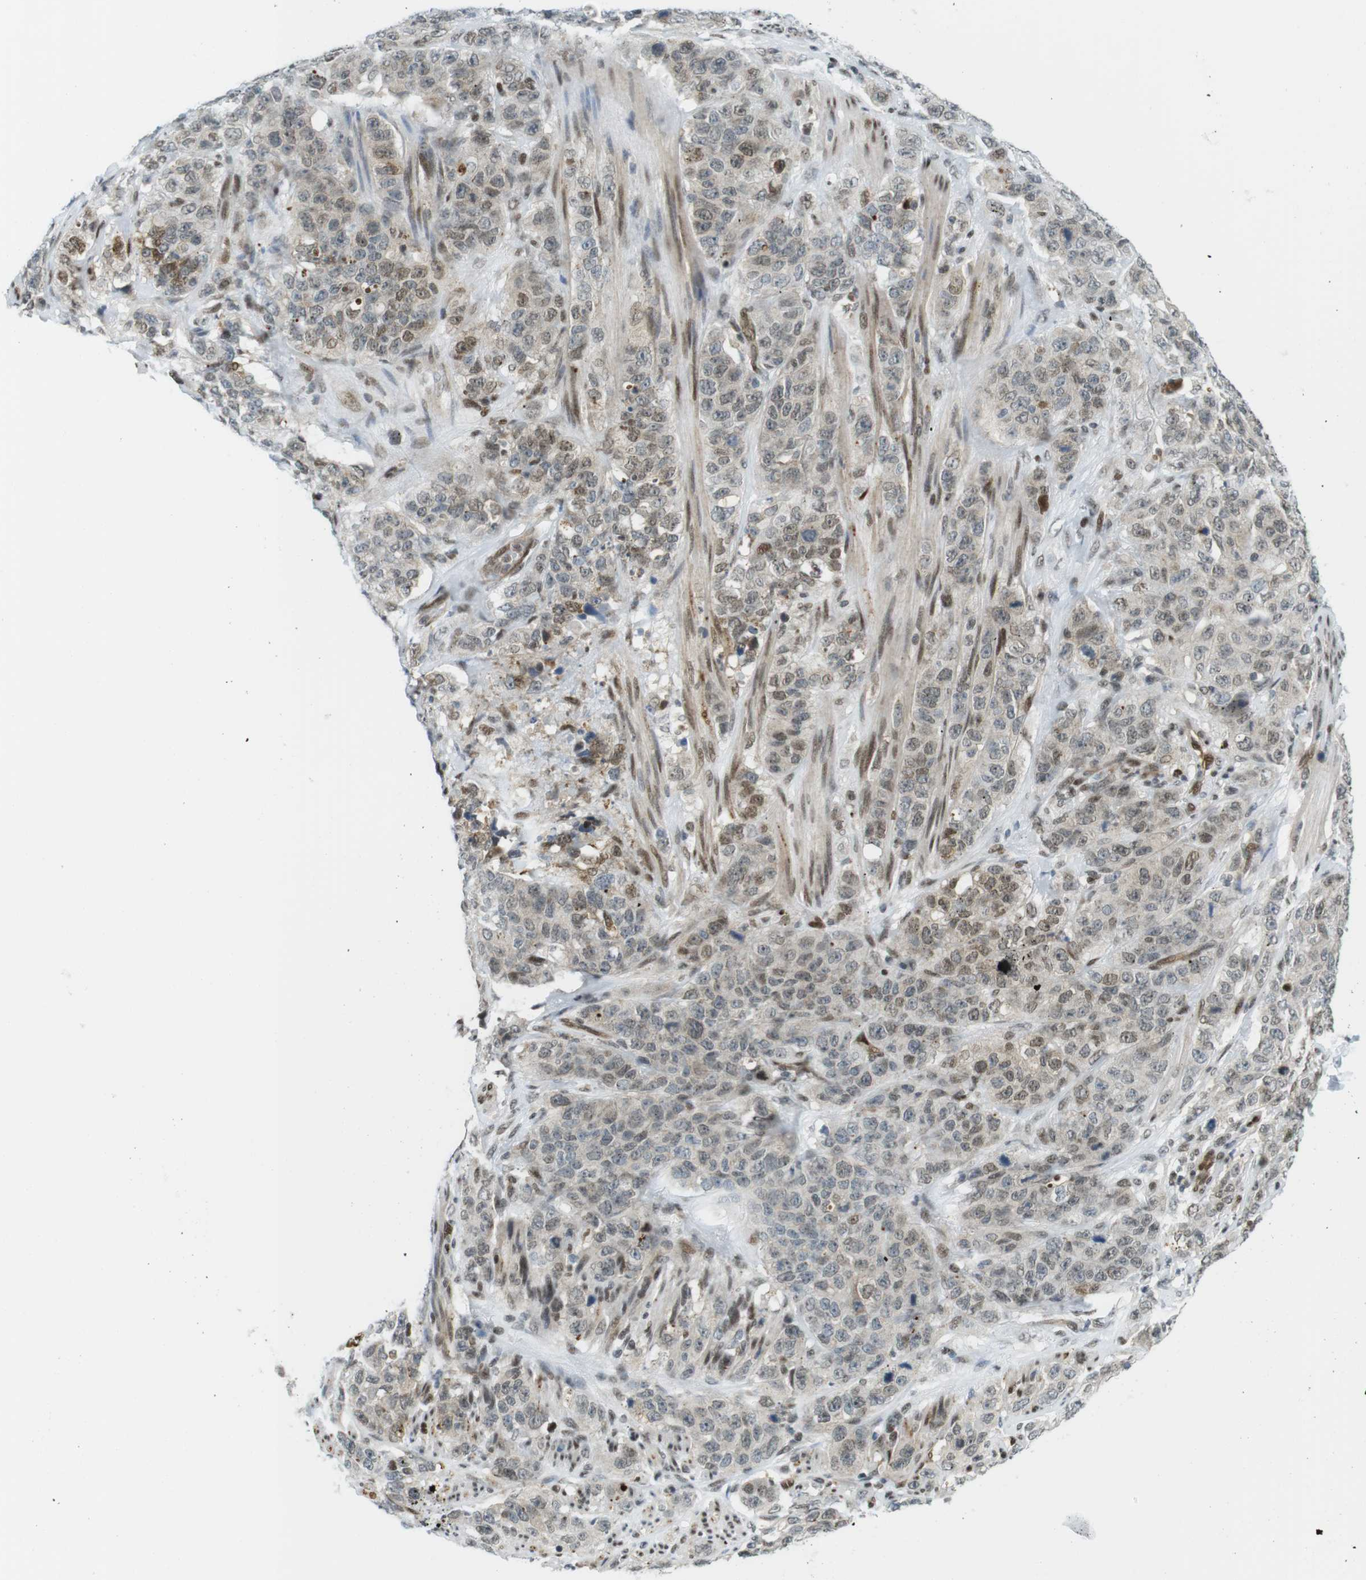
{"staining": {"intensity": "moderate", "quantity": "25%-75%", "location": "nuclear"}, "tissue": "stomach cancer", "cell_type": "Tumor cells", "image_type": "cancer", "snomed": [{"axis": "morphology", "description": "Adenocarcinoma, NOS"}, {"axis": "topography", "description": "Stomach"}], "caption": "Immunohistochemical staining of stomach cancer shows medium levels of moderate nuclear staining in about 25%-75% of tumor cells. The protein of interest is shown in brown color, while the nuclei are stained blue.", "gene": "UBB", "patient": {"sex": "male", "age": 48}}